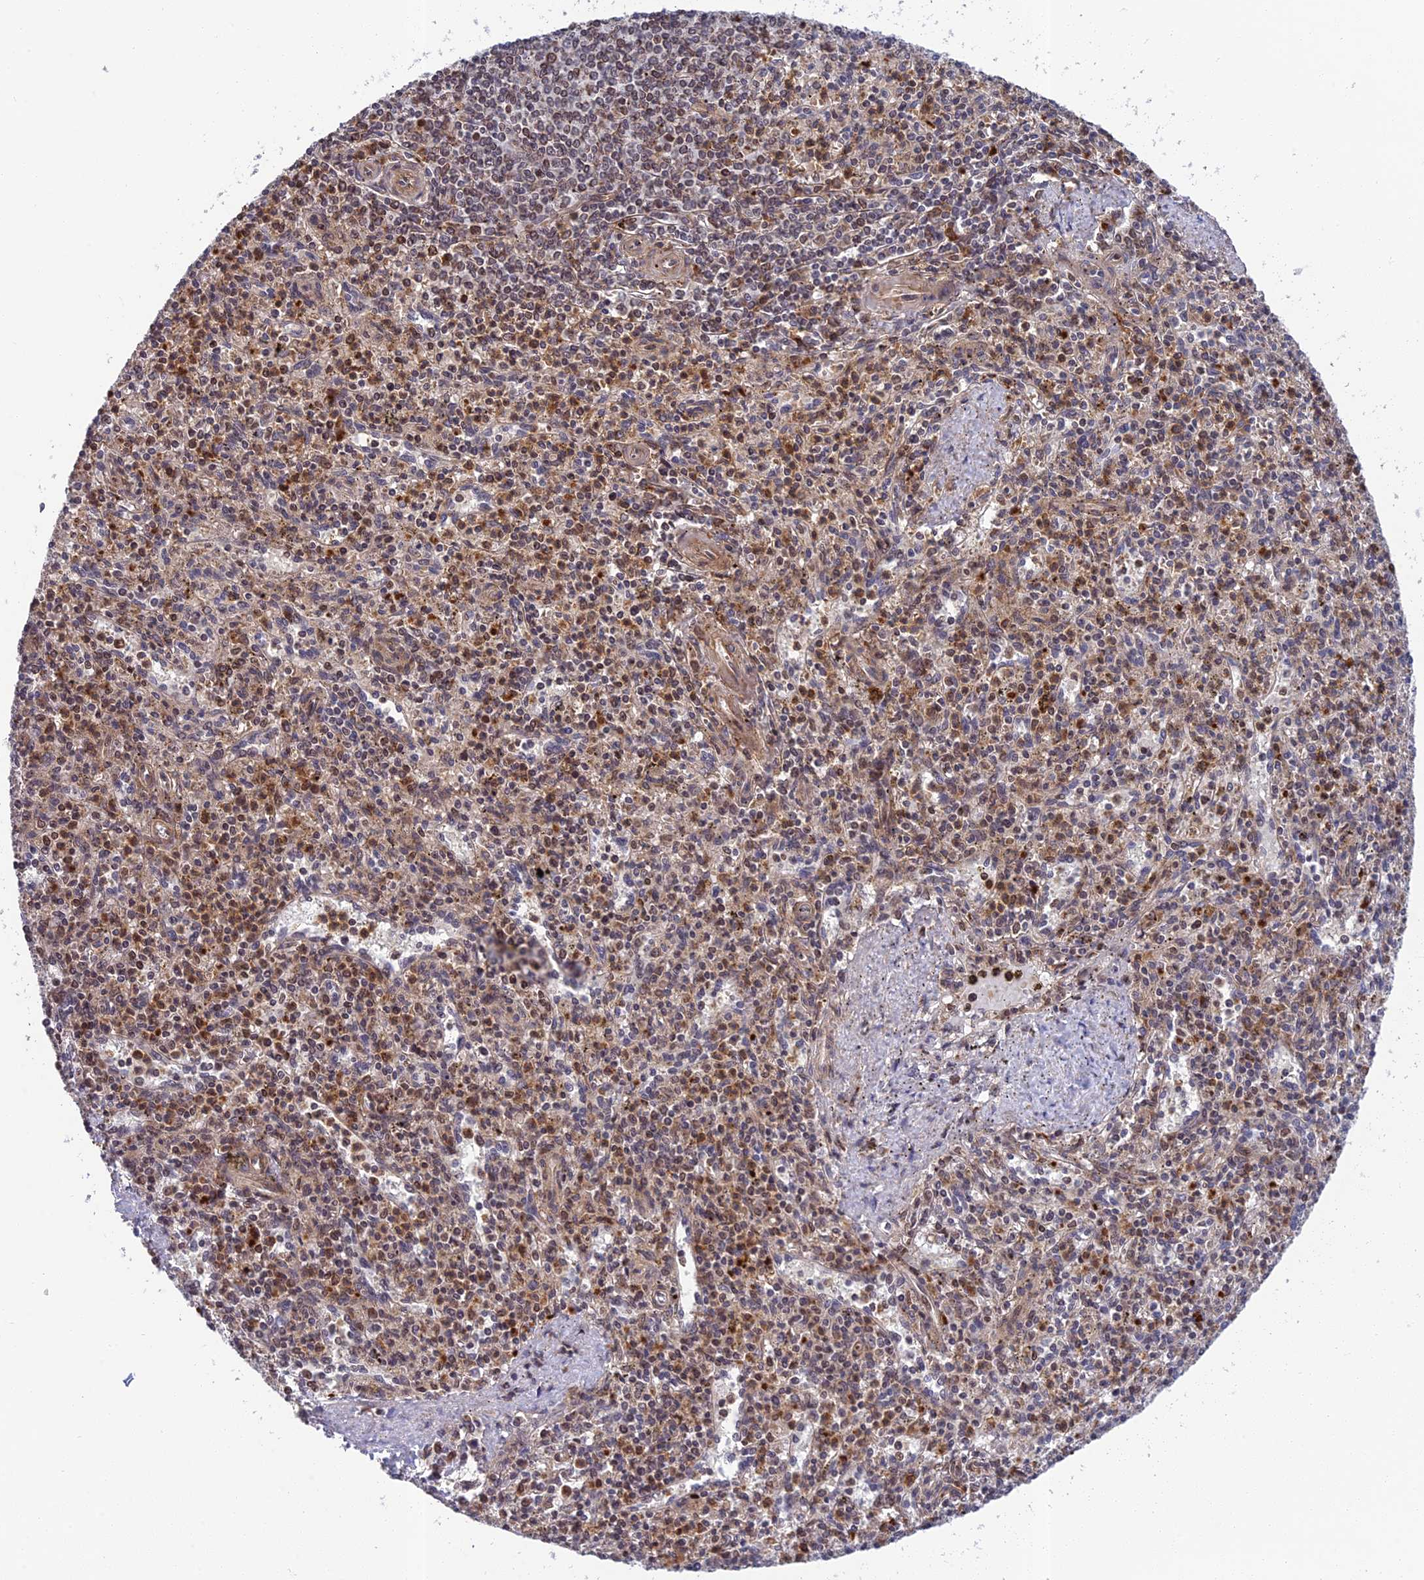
{"staining": {"intensity": "moderate", "quantity": "25%-75%", "location": "cytoplasmic/membranous,nuclear"}, "tissue": "spleen", "cell_type": "Cells in red pulp", "image_type": "normal", "snomed": [{"axis": "morphology", "description": "Normal tissue, NOS"}, {"axis": "topography", "description": "Spleen"}], "caption": "A micrograph of spleen stained for a protein shows moderate cytoplasmic/membranous,nuclear brown staining in cells in red pulp.", "gene": "REXO1", "patient": {"sex": "male", "age": 72}}